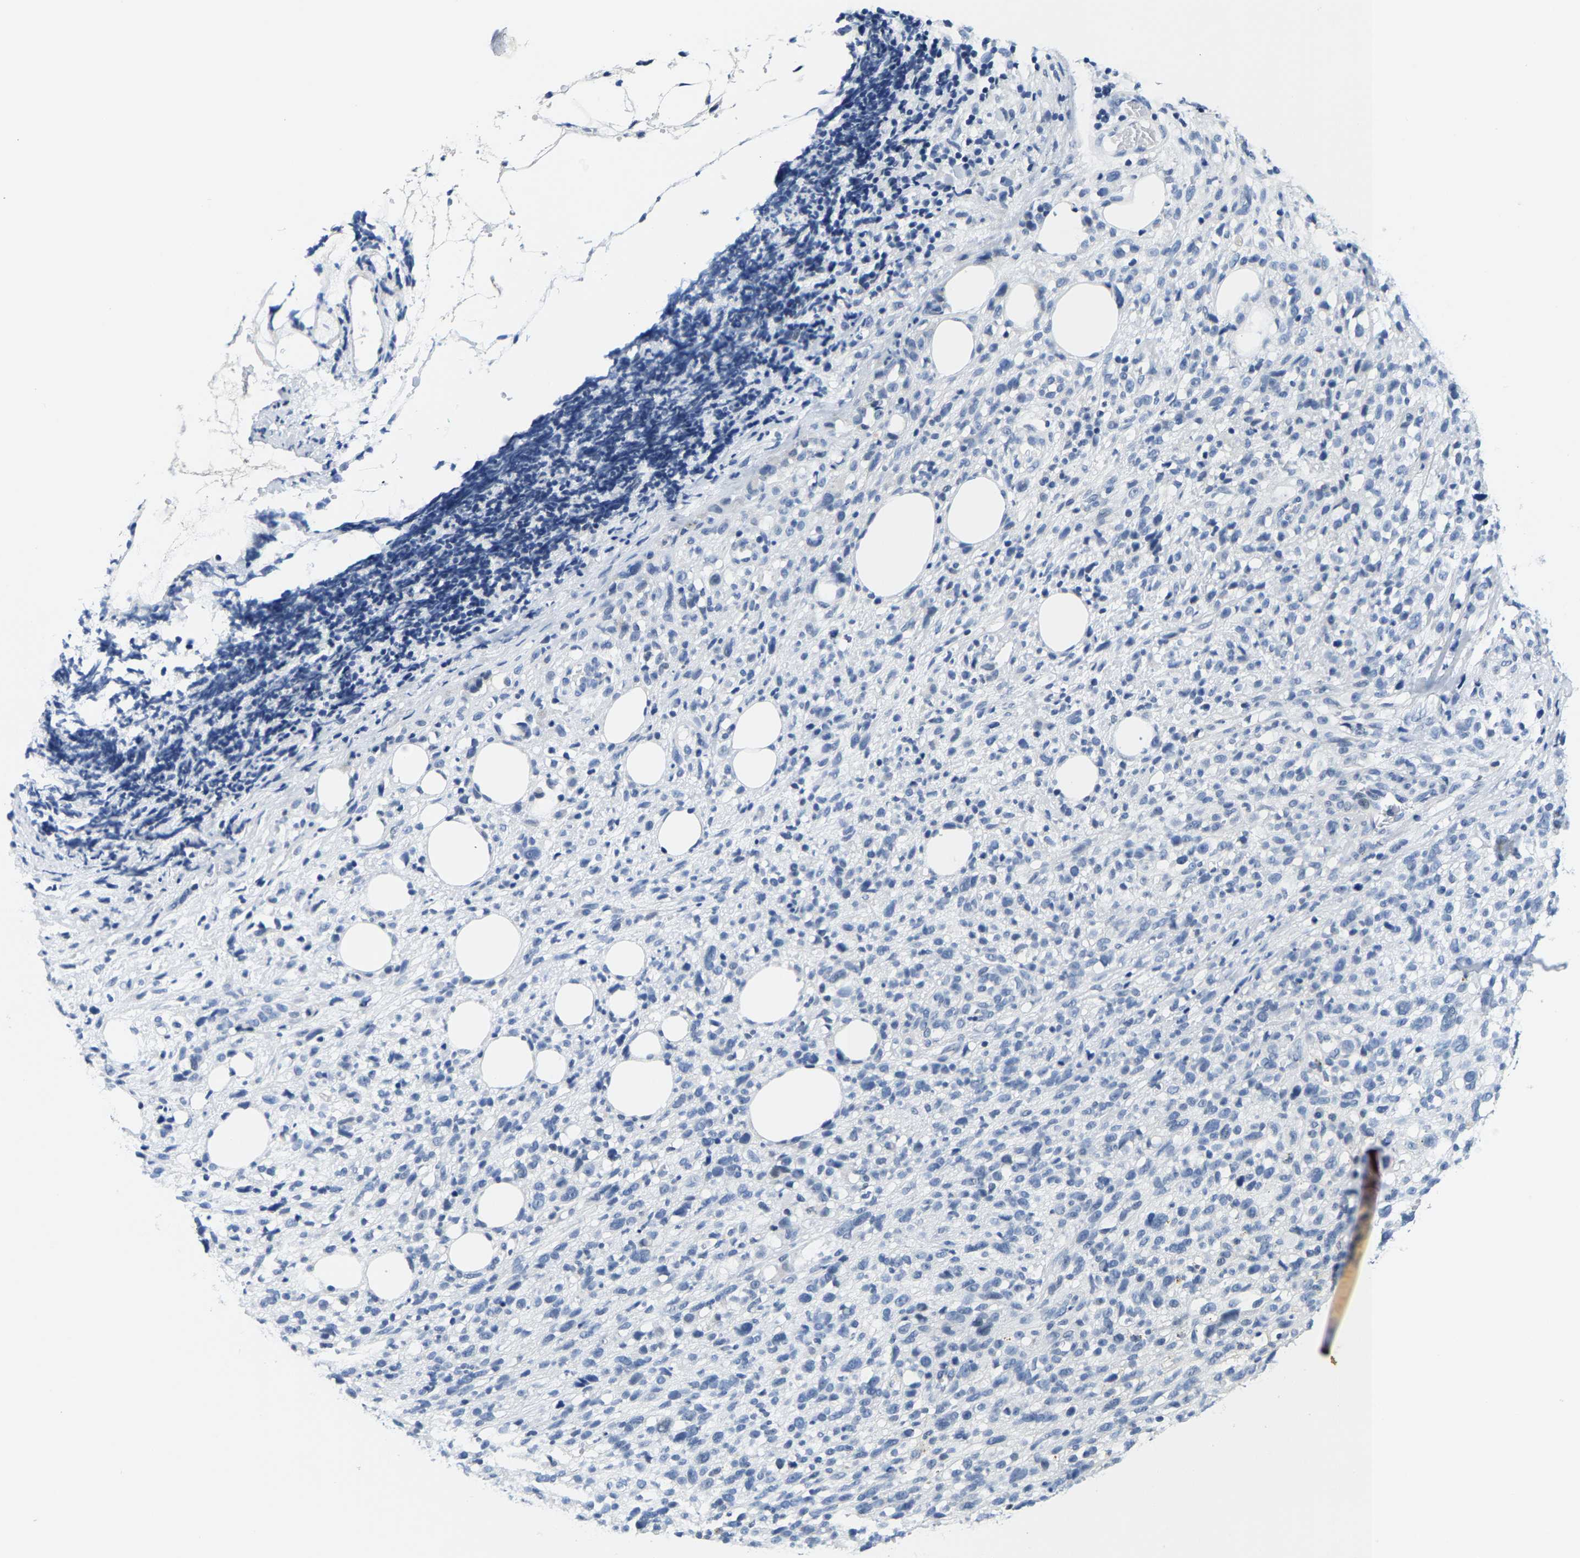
{"staining": {"intensity": "negative", "quantity": "none", "location": "none"}, "tissue": "melanoma", "cell_type": "Tumor cells", "image_type": "cancer", "snomed": [{"axis": "morphology", "description": "Malignant melanoma, NOS"}, {"axis": "topography", "description": "Skin"}], "caption": "A histopathology image of human melanoma is negative for staining in tumor cells.", "gene": "SETD1B", "patient": {"sex": "female", "age": 55}}